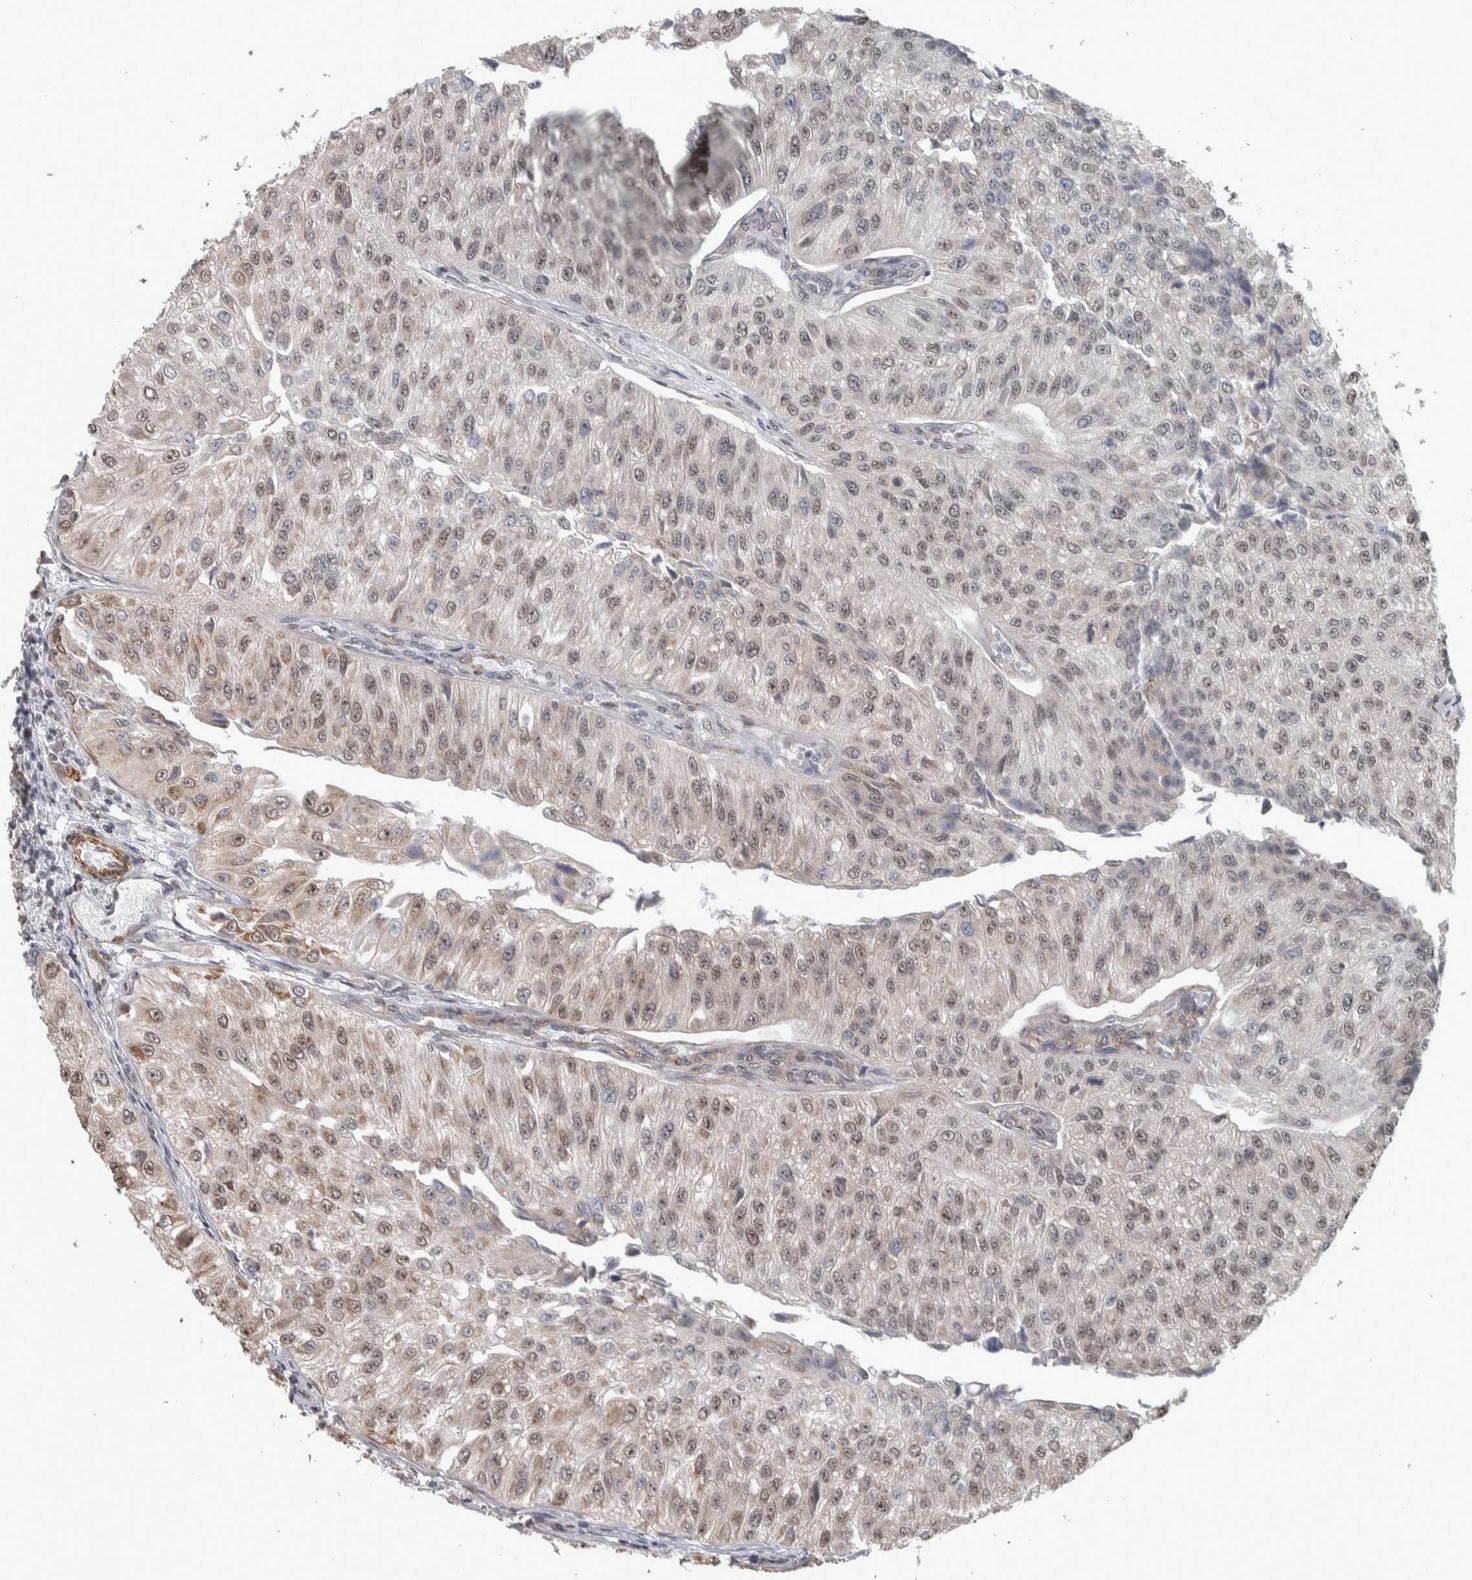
{"staining": {"intensity": "weak", "quantity": "25%-75%", "location": "nuclear"}, "tissue": "urothelial cancer", "cell_type": "Tumor cells", "image_type": "cancer", "snomed": [{"axis": "morphology", "description": "Urothelial carcinoma, High grade"}, {"axis": "topography", "description": "Kidney"}, {"axis": "topography", "description": "Urinary bladder"}], "caption": "A brown stain labels weak nuclear staining of a protein in human urothelial carcinoma (high-grade) tumor cells.", "gene": "DDX42", "patient": {"sex": "male", "age": 77}}